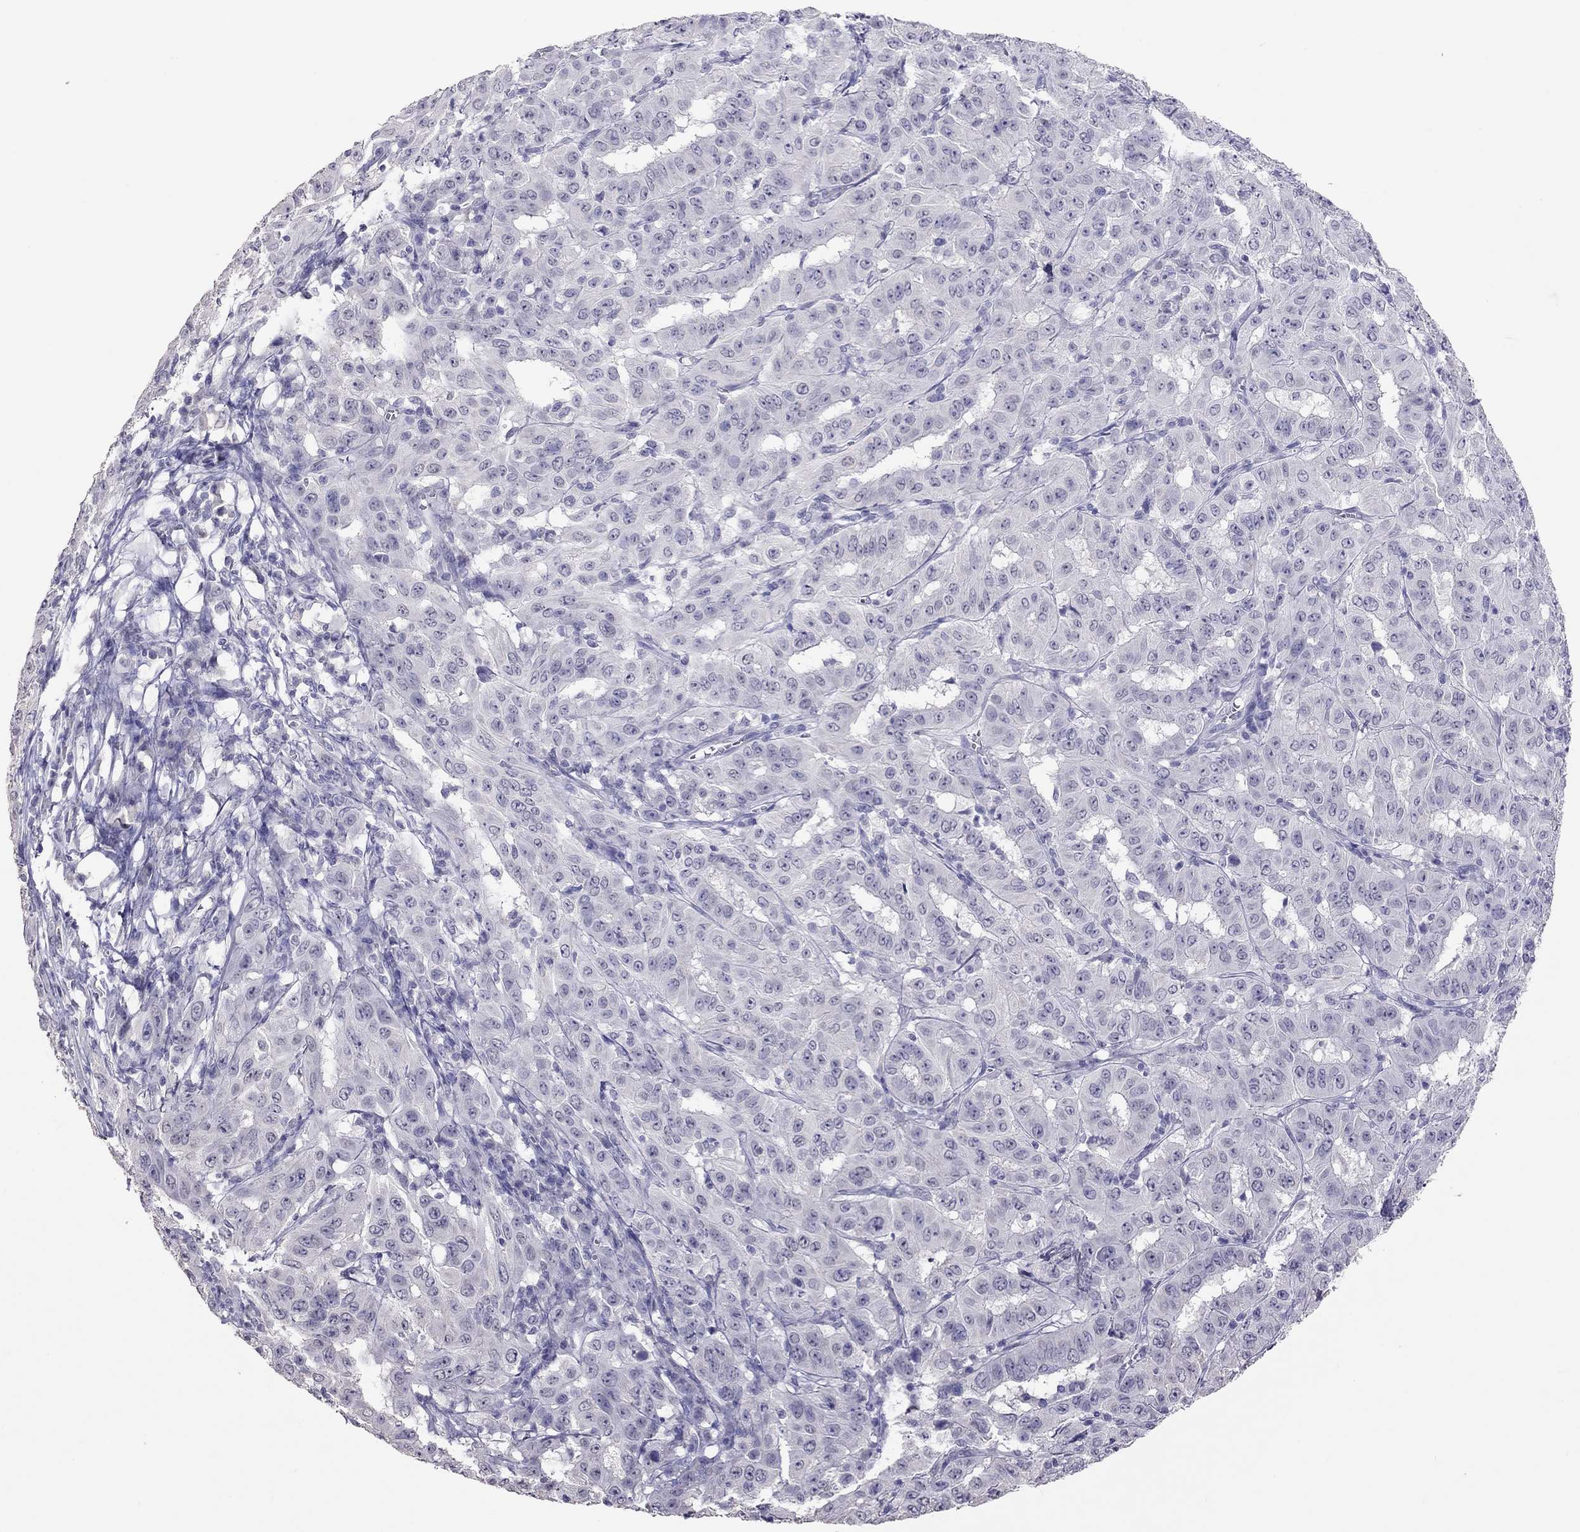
{"staining": {"intensity": "negative", "quantity": "none", "location": "none"}, "tissue": "pancreatic cancer", "cell_type": "Tumor cells", "image_type": "cancer", "snomed": [{"axis": "morphology", "description": "Adenocarcinoma, NOS"}, {"axis": "topography", "description": "Pancreas"}], "caption": "High magnification brightfield microscopy of pancreatic cancer stained with DAB (3,3'-diaminobenzidine) (brown) and counterstained with hematoxylin (blue): tumor cells show no significant expression.", "gene": "PSMB11", "patient": {"sex": "male", "age": 63}}